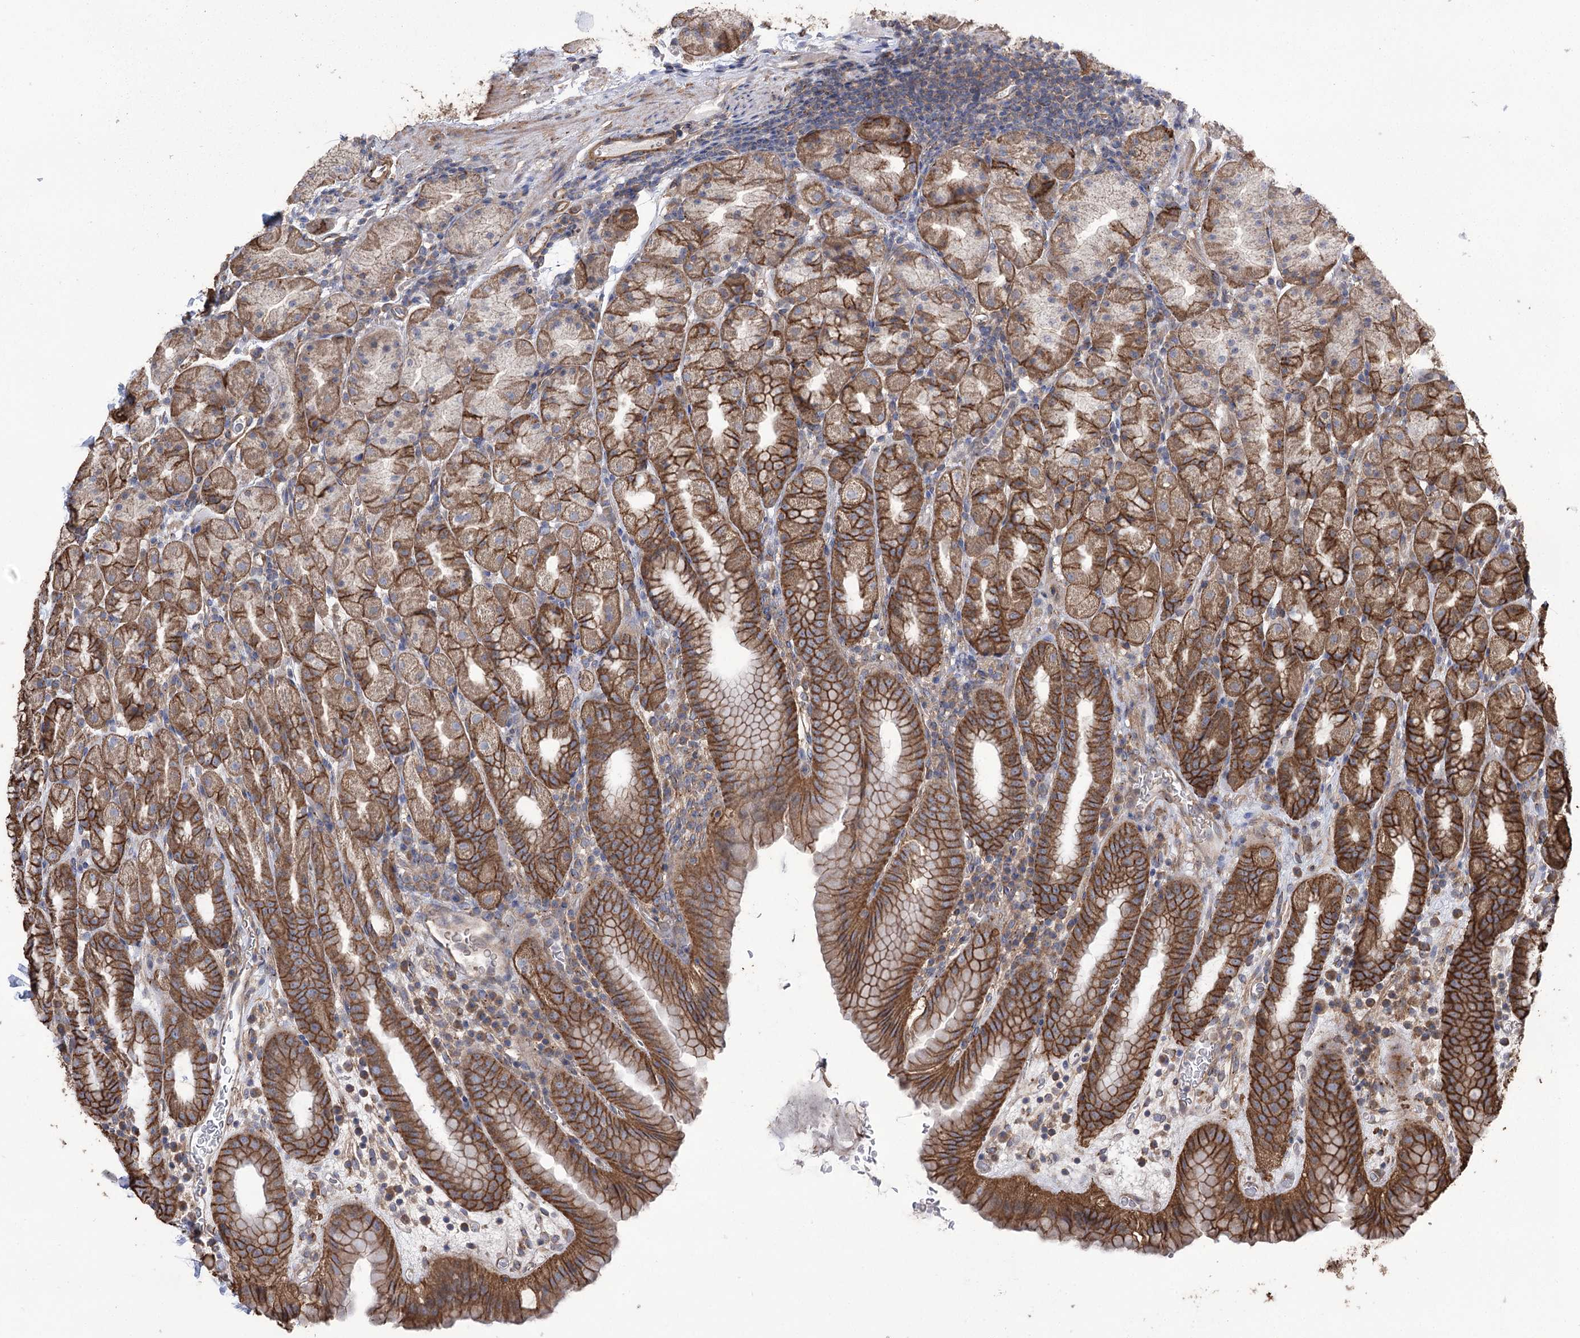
{"staining": {"intensity": "strong", "quantity": ">75%", "location": "cytoplasmic/membranous"}, "tissue": "stomach", "cell_type": "Glandular cells", "image_type": "normal", "snomed": [{"axis": "morphology", "description": "Normal tissue, NOS"}, {"axis": "topography", "description": "Stomach, upper"}], "caption": "Immunohistochemical staining of normal stomach demonstrates >75% levels of strong cytoplasmic/membranous protein staining in about >75% of glandular cells.", "gene": "PRSS53", "patient": {"sex": "male", "age": 68}}